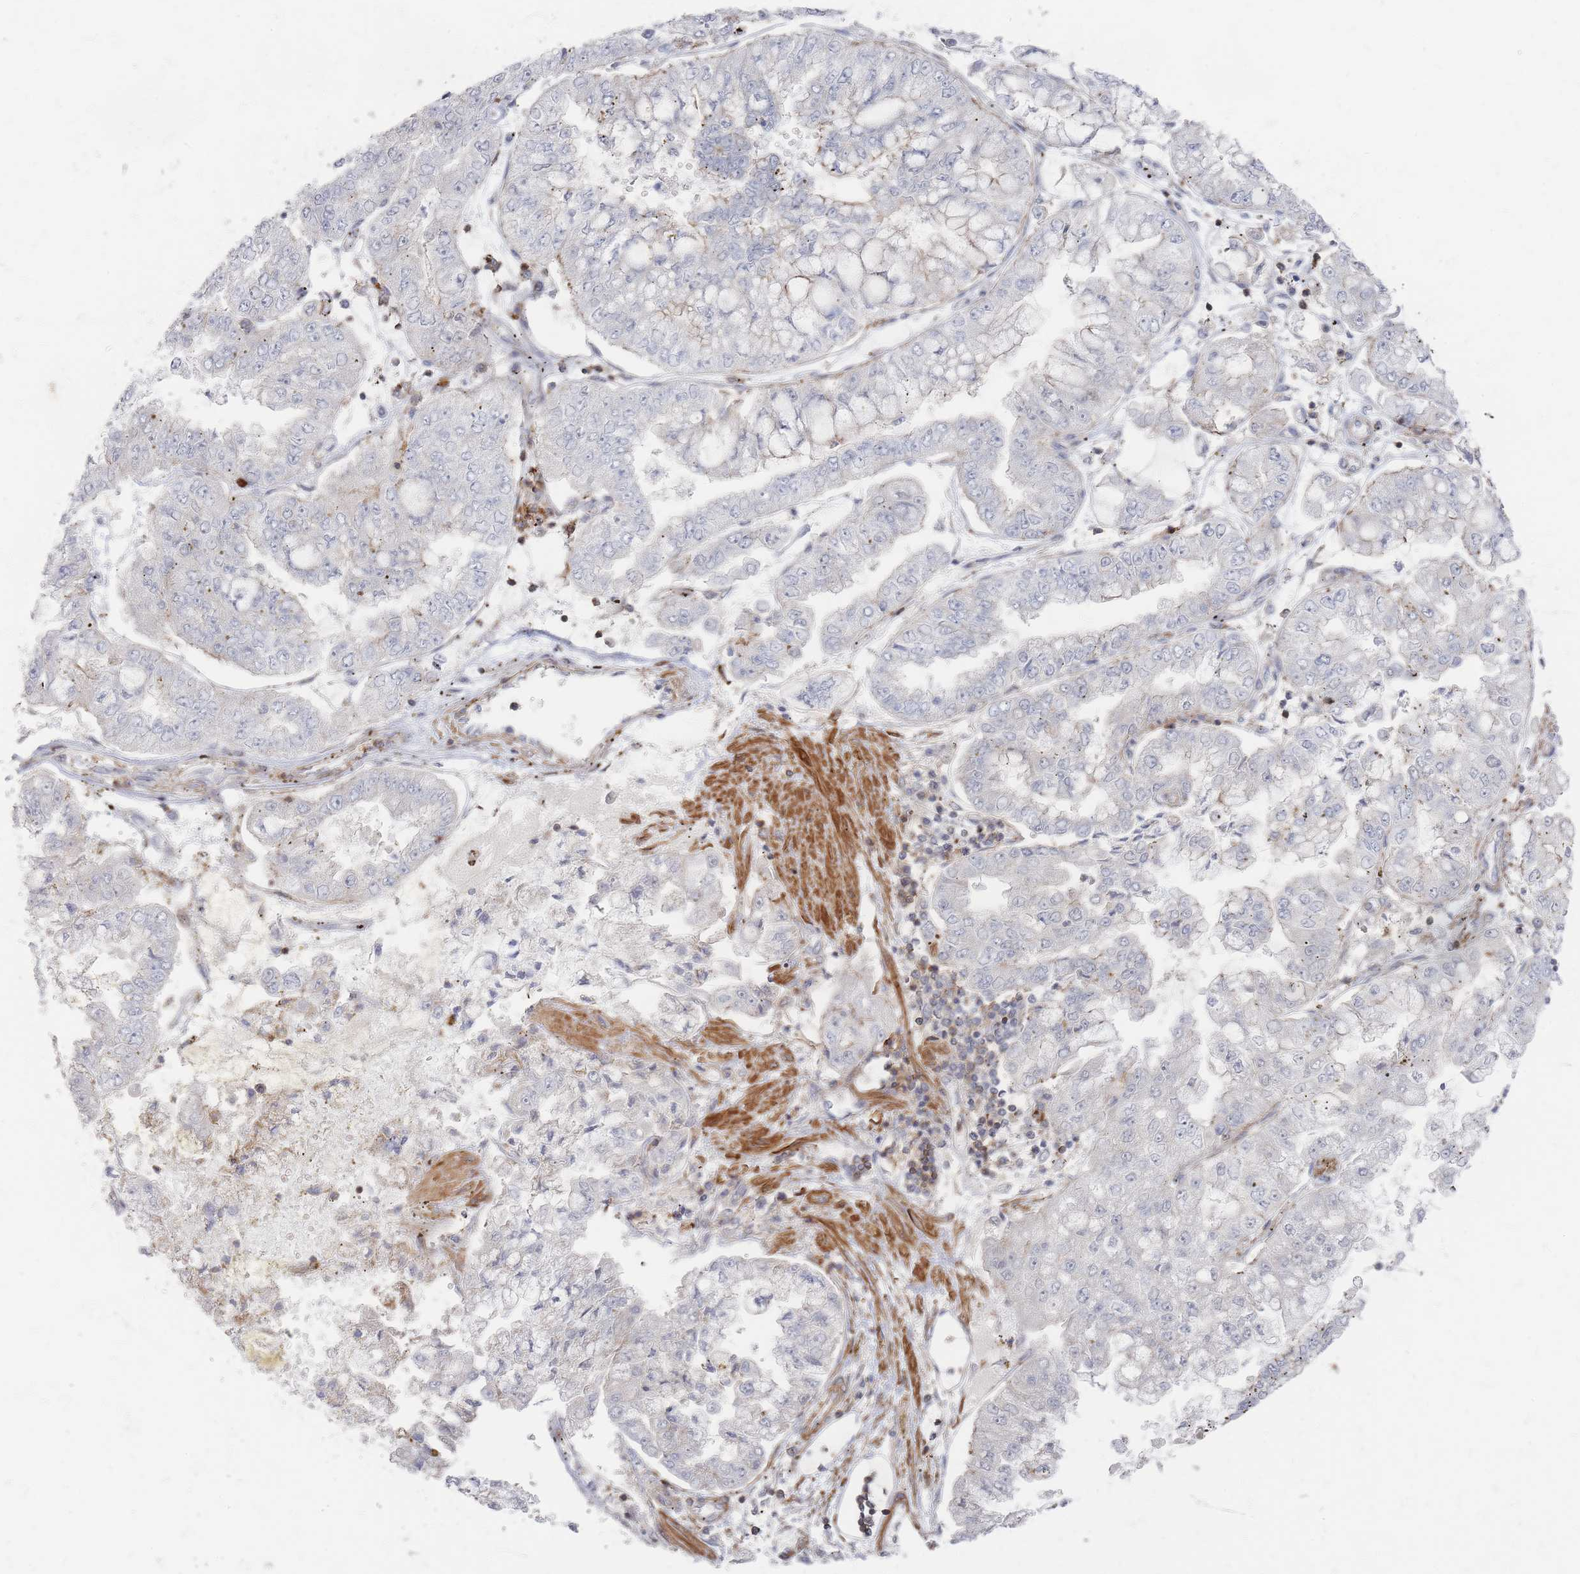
{"staining": {"intensity": "negative", "quantity": "none", "location": "none"}, "tissue": "stomach cancer", "cell_type": "Tumor cells", "image_type": "cancer", "snomed": [{"axis": "morphology", "description": "Adenocarcinoma, NOS"}, {"axis": "topography", "description": "Stomach"}], "caption": "Tumor cells show no significant protein staining in stomach cancer. (Stains: DAB (3,3'-diaminobenzidine) immunohistochemistry with hematoxylin counter stain, Microscopy: brightfield microscopy at high magnification).", "gene": "ZNF852", "patient": {"sex": "male", "age": 76}}